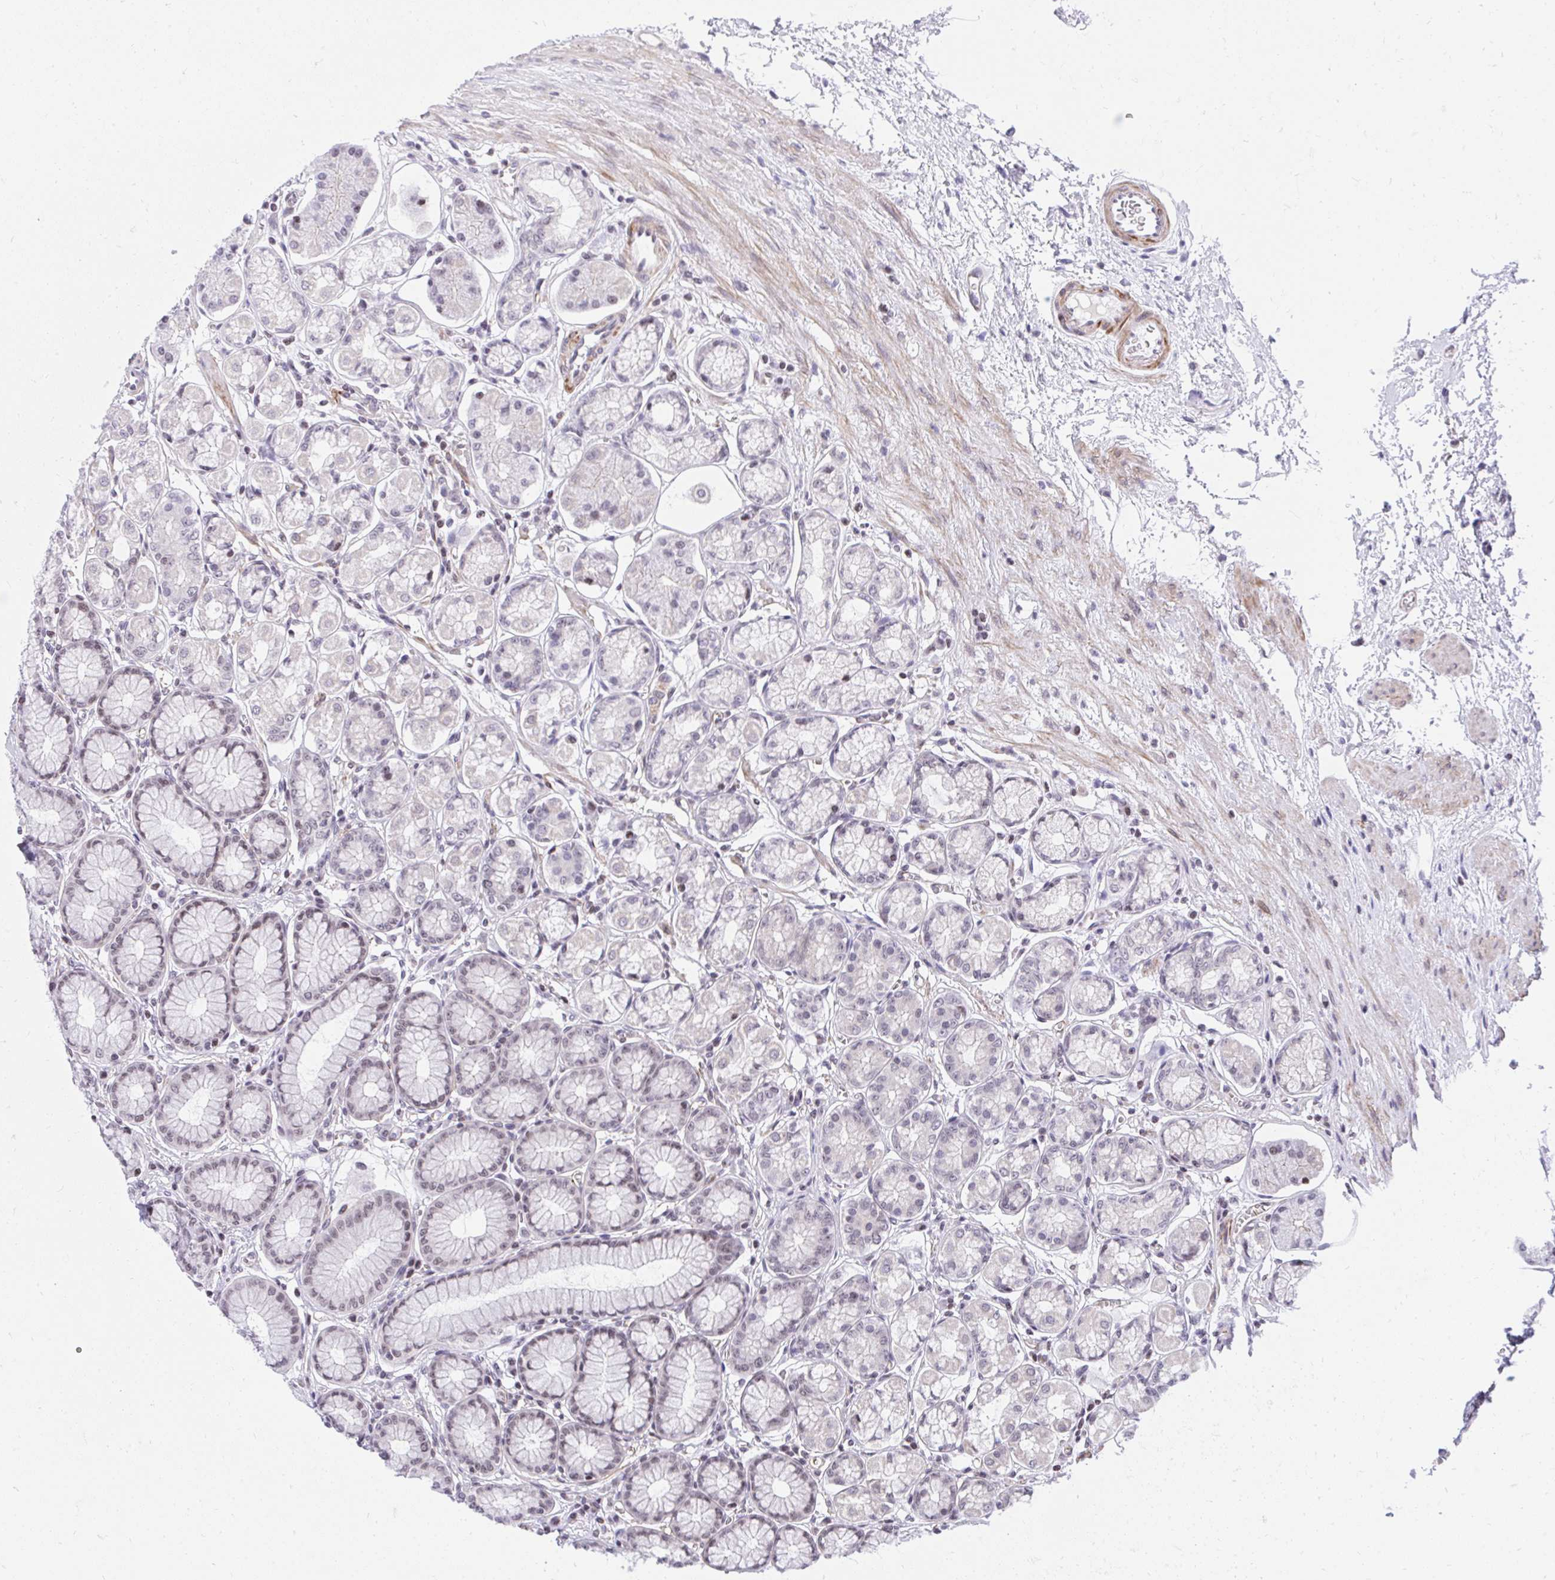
{"staining": {"intensity": "moderate", "quantity": "<25%", "location": "nuclear"}, "tissue": "stomach", "cell_type": "Glandular cells", "image_type": "normal", "snomed": [{"axis": "morphology", "description": "Normal tissue, NOS"}, {"axis": "topography", "description": "Stomach"}, {"axis": "topography", "description": "Stomach, lower"}], "caption": "Immunohistochemistry of unremarkable human stomach demonstrates low levels of moderate nuclear positivity in approximately <25% of glandular cells.", "gene": "KCNN4", "patient": {"sex": "male", "age": 76}}